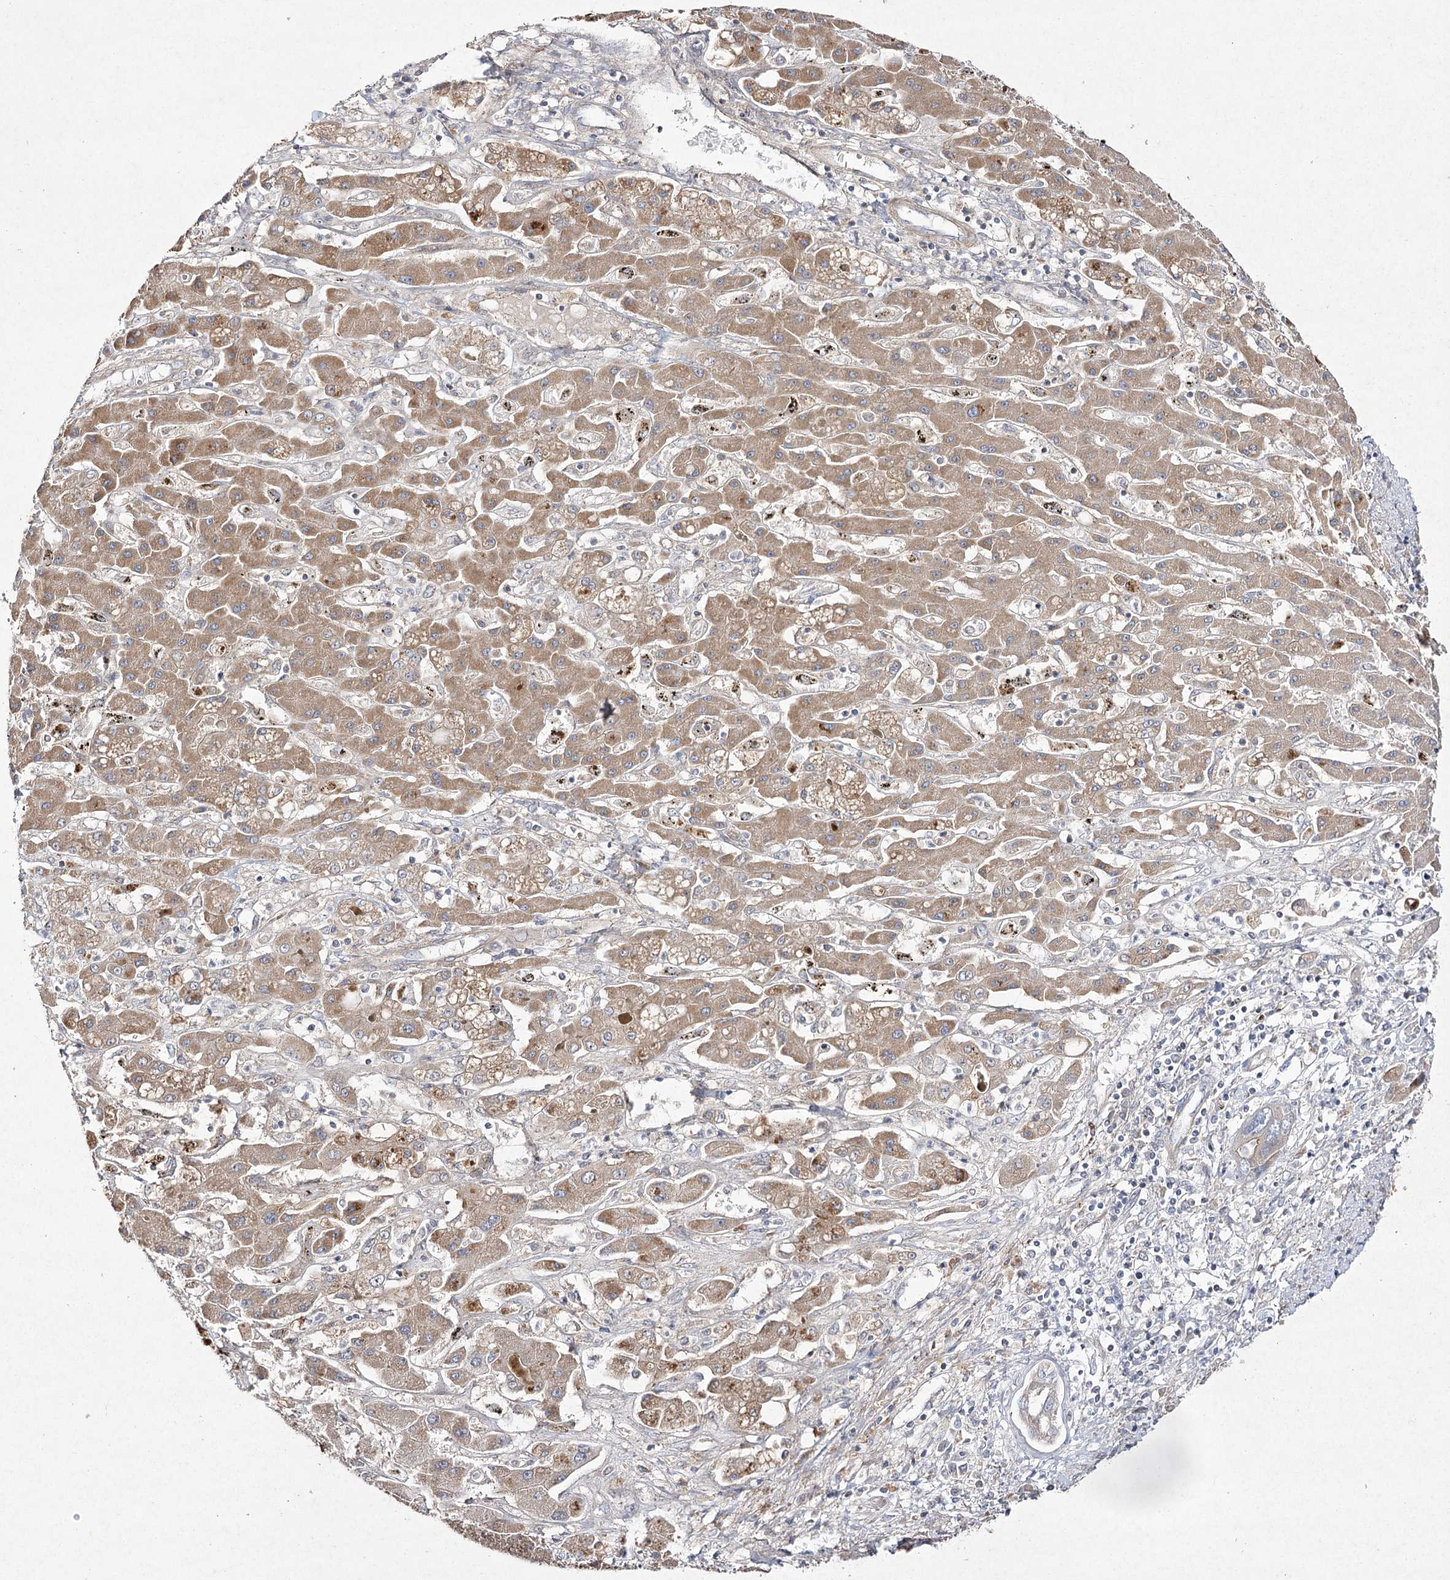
{"staining": {"intensity": "moderate", "quantity": ">75%", "location": "cytoplasmic/membranous"}, "tissue": "liver cancer", "cell_type": "Tumor cells", "image_type": "cancer", "snomed": [{"axis": "morphology", "description": "Cholangiocarcinoma"}, {"axis": "topography", "description": "Liver"}], "caption": "Brown immunohistochemical staining in human liver cholangiocarcinoma reveals moderate cytoplasmic/membranous expression in approximately >75% of tumor cells.", "gene": "FANCL", "patient": {"sex": "male", "age": 67}}